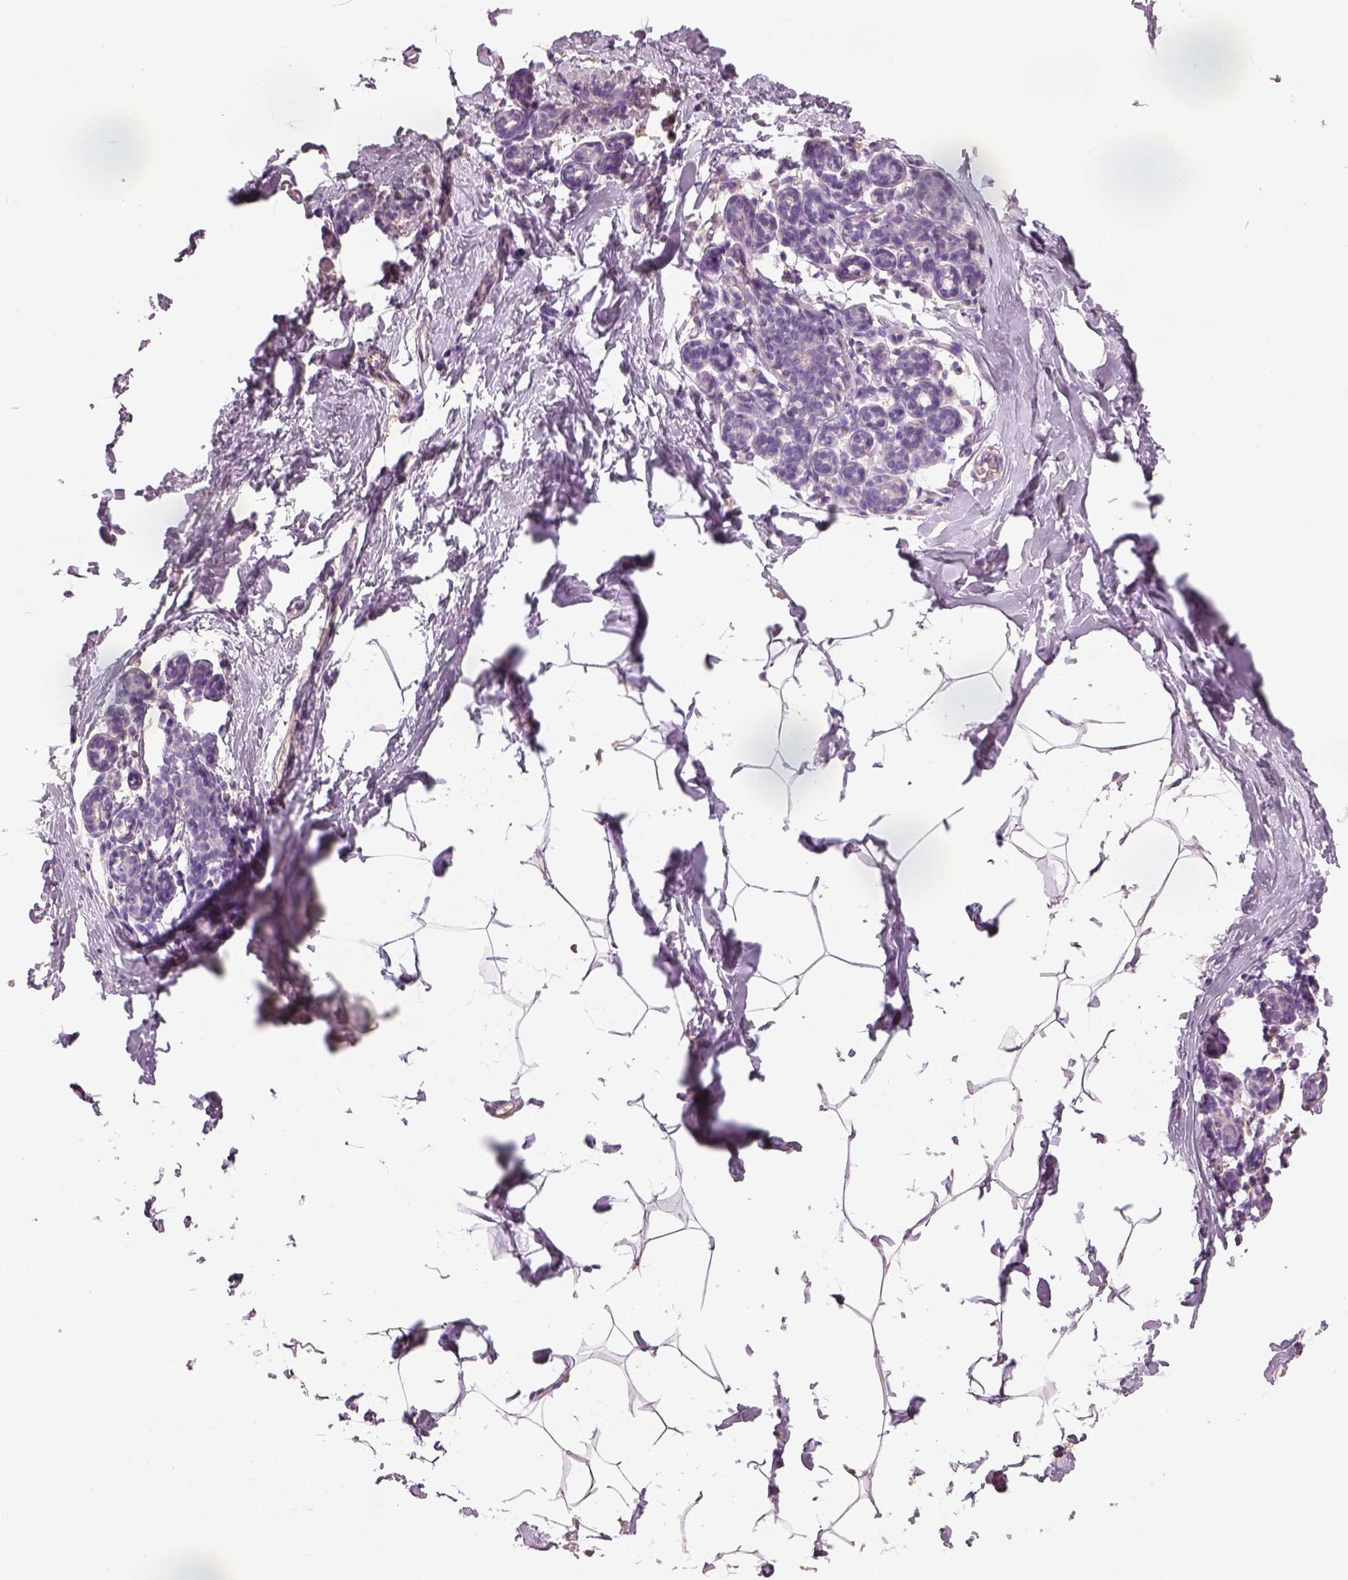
{"staining": {"intensity": "negative", "quantity": "none", "location": "none"}, "tissue": "breast", "cell_type": "Adipocytes", "image_type": "normal", "snomed": [{"axis": "morphology", "description": "Normal tissue, NOS"}, {"axis": "topography", "description": "Breast"}], "caption": "Immunohistochemistry (IHC) histopathology image of unremarkable human breast stained for a protein (brown), which exhibits no expression in adipocytes.", "gene": "OTUD6A", "patient": {"sex": "female", "age": 32}}